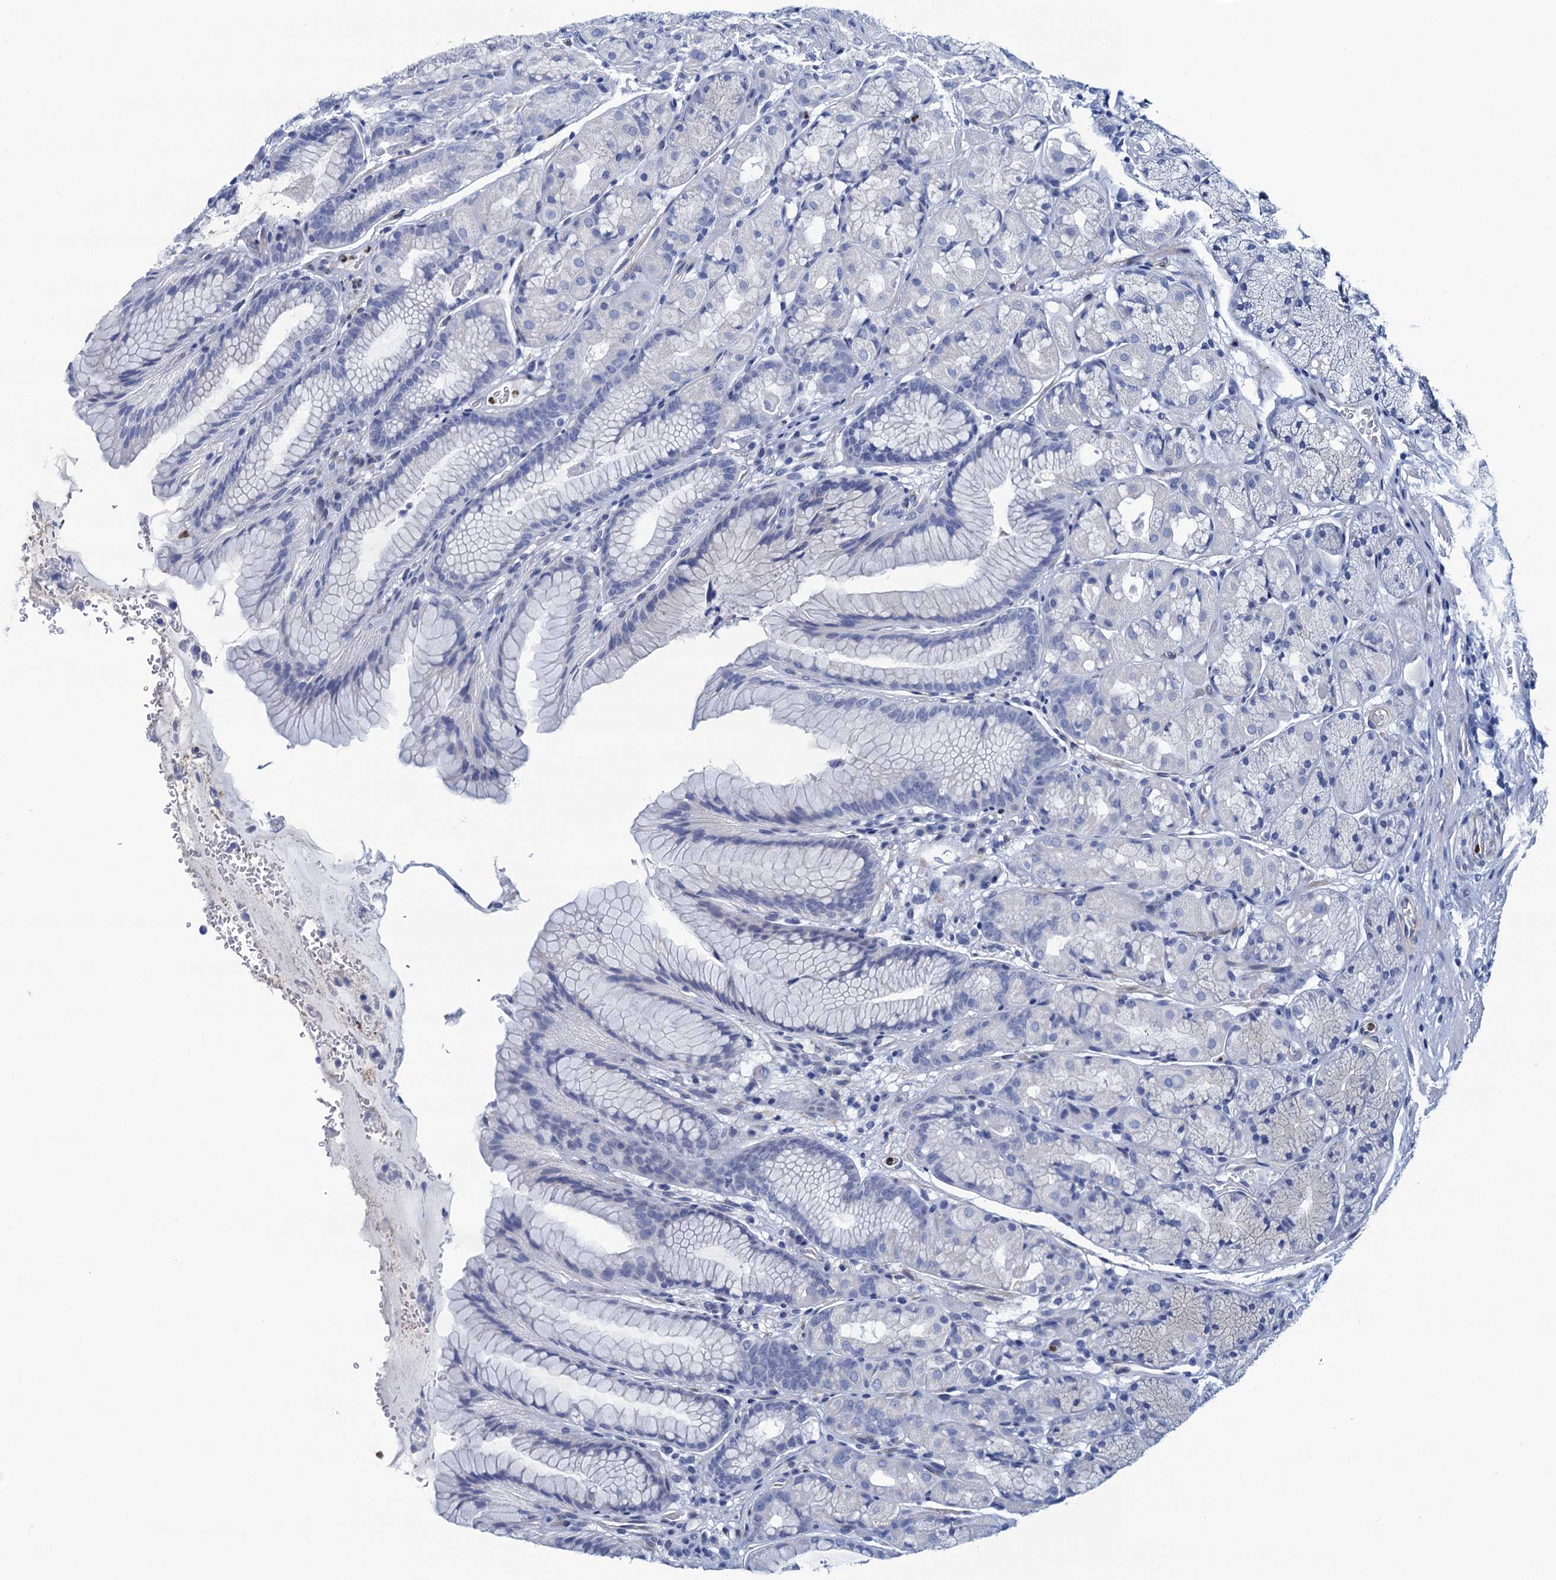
{"staining": {"intensity": "negative", "quantity": "none", "location": "none"}, "tissue": "stomach", "cell_type": "Glandular cells", "image_type": "normal", "snomed": [{"axis": "morphology", "description": "Normal tissue, NOS"}, {"axis": "topography", "description": "Stomach"}], "caption": "Protein analysis of unremarkable stomach displays no significant expression in glandular cells.", "gene": "RHCG", "patient": {"sex": "male", "age": 63}}